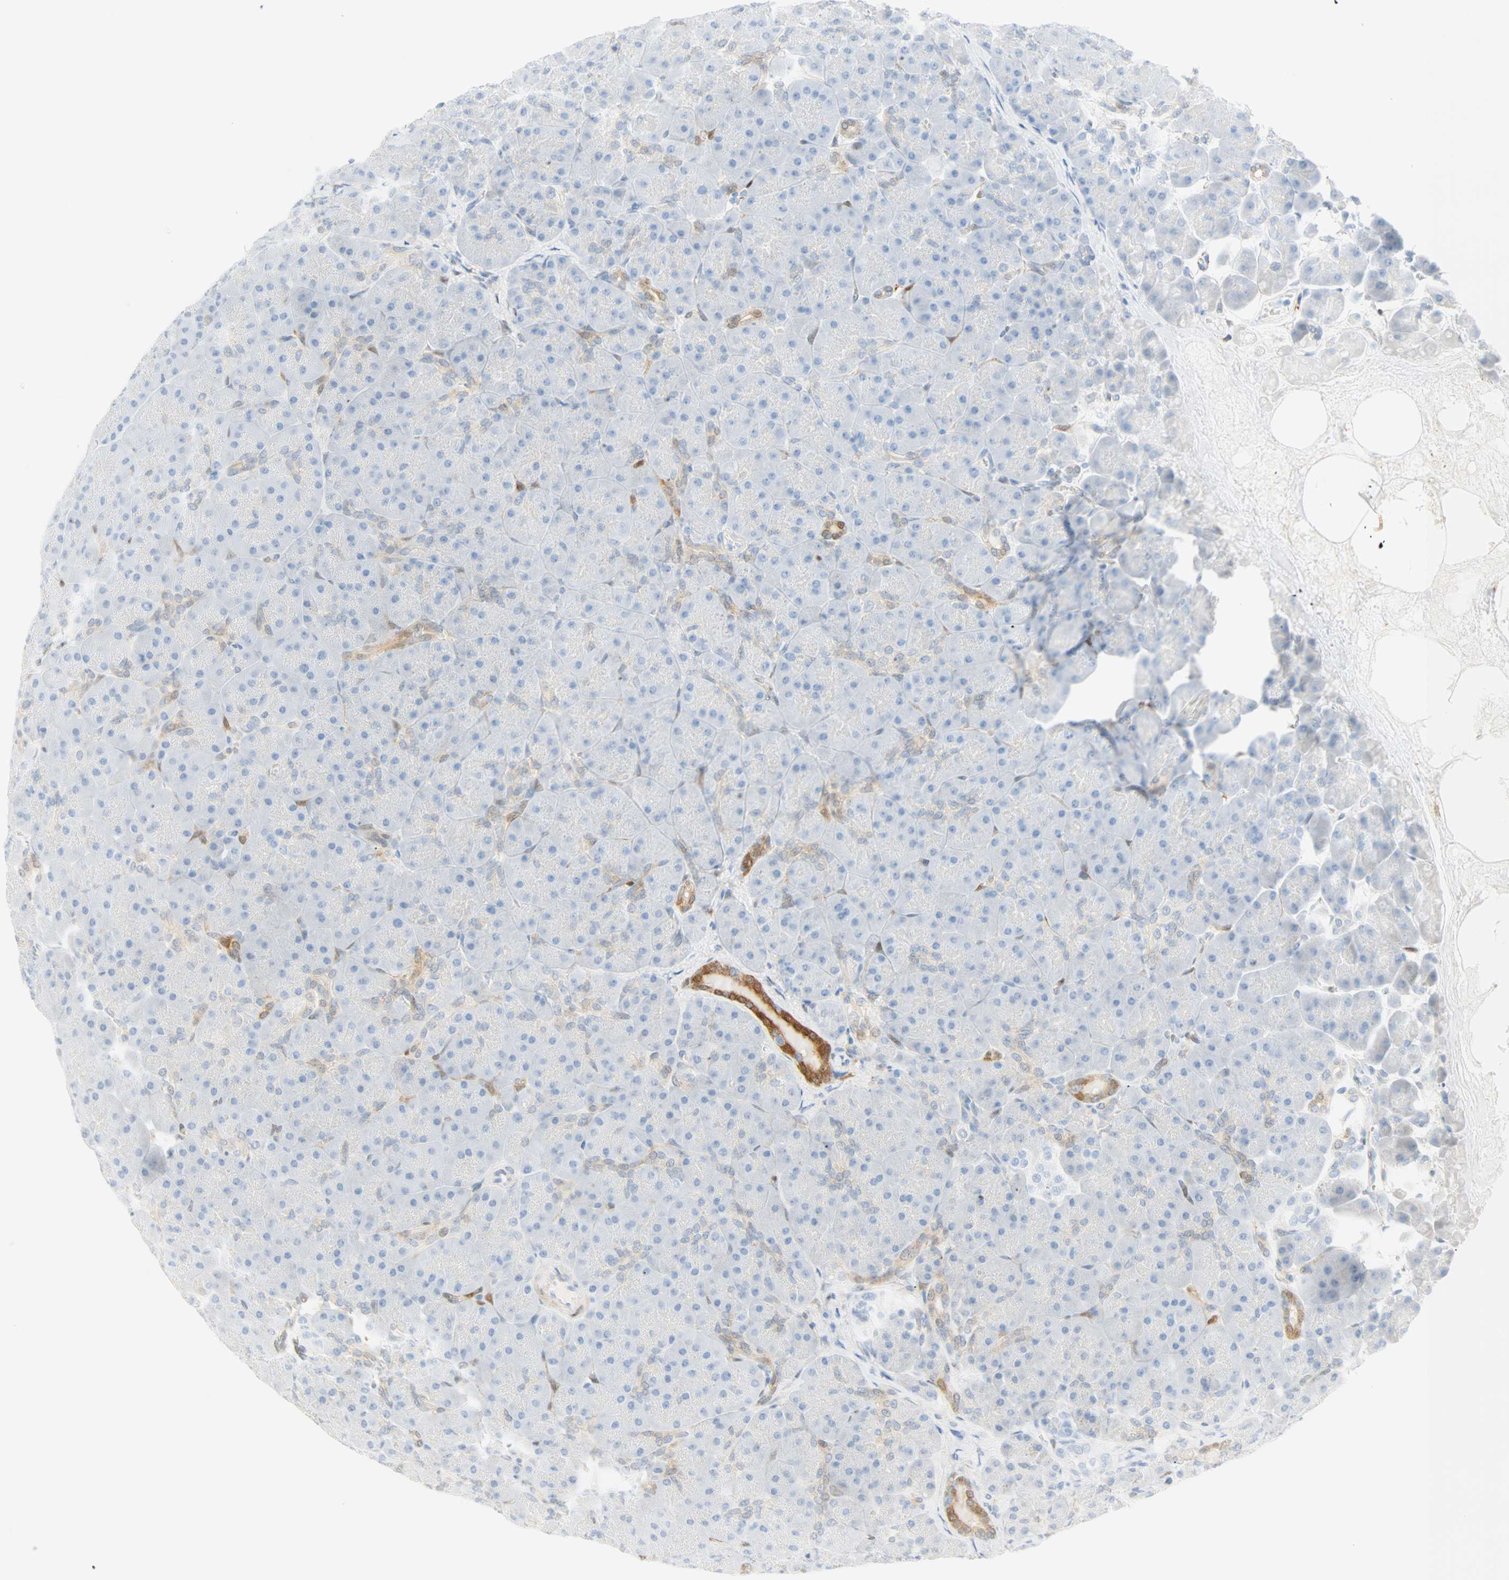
{"staining": {"intensity": "negative", "quantity": "none", "location": "none"}, "tissue": "pancreas", "cell_type": "Exocrine glandular cells", "image_type": "normal", "snomed": [{"axis": "morphology", "description": "Normal tissue, NOS"}, {"axis": "topography", "description": "Pancreas"}], "caption": "DAB (3,3'-diaminobenzidine) immunohistochemical staining of normal pancreas displays no significant staining in exocrine glandular cells. (DAB (3,3'-diaminobenzidine) immunohistochemistry (IHC), high magnification).", "gene": "SELENBP1", "patient": {"sex": "male", "age": 66}}